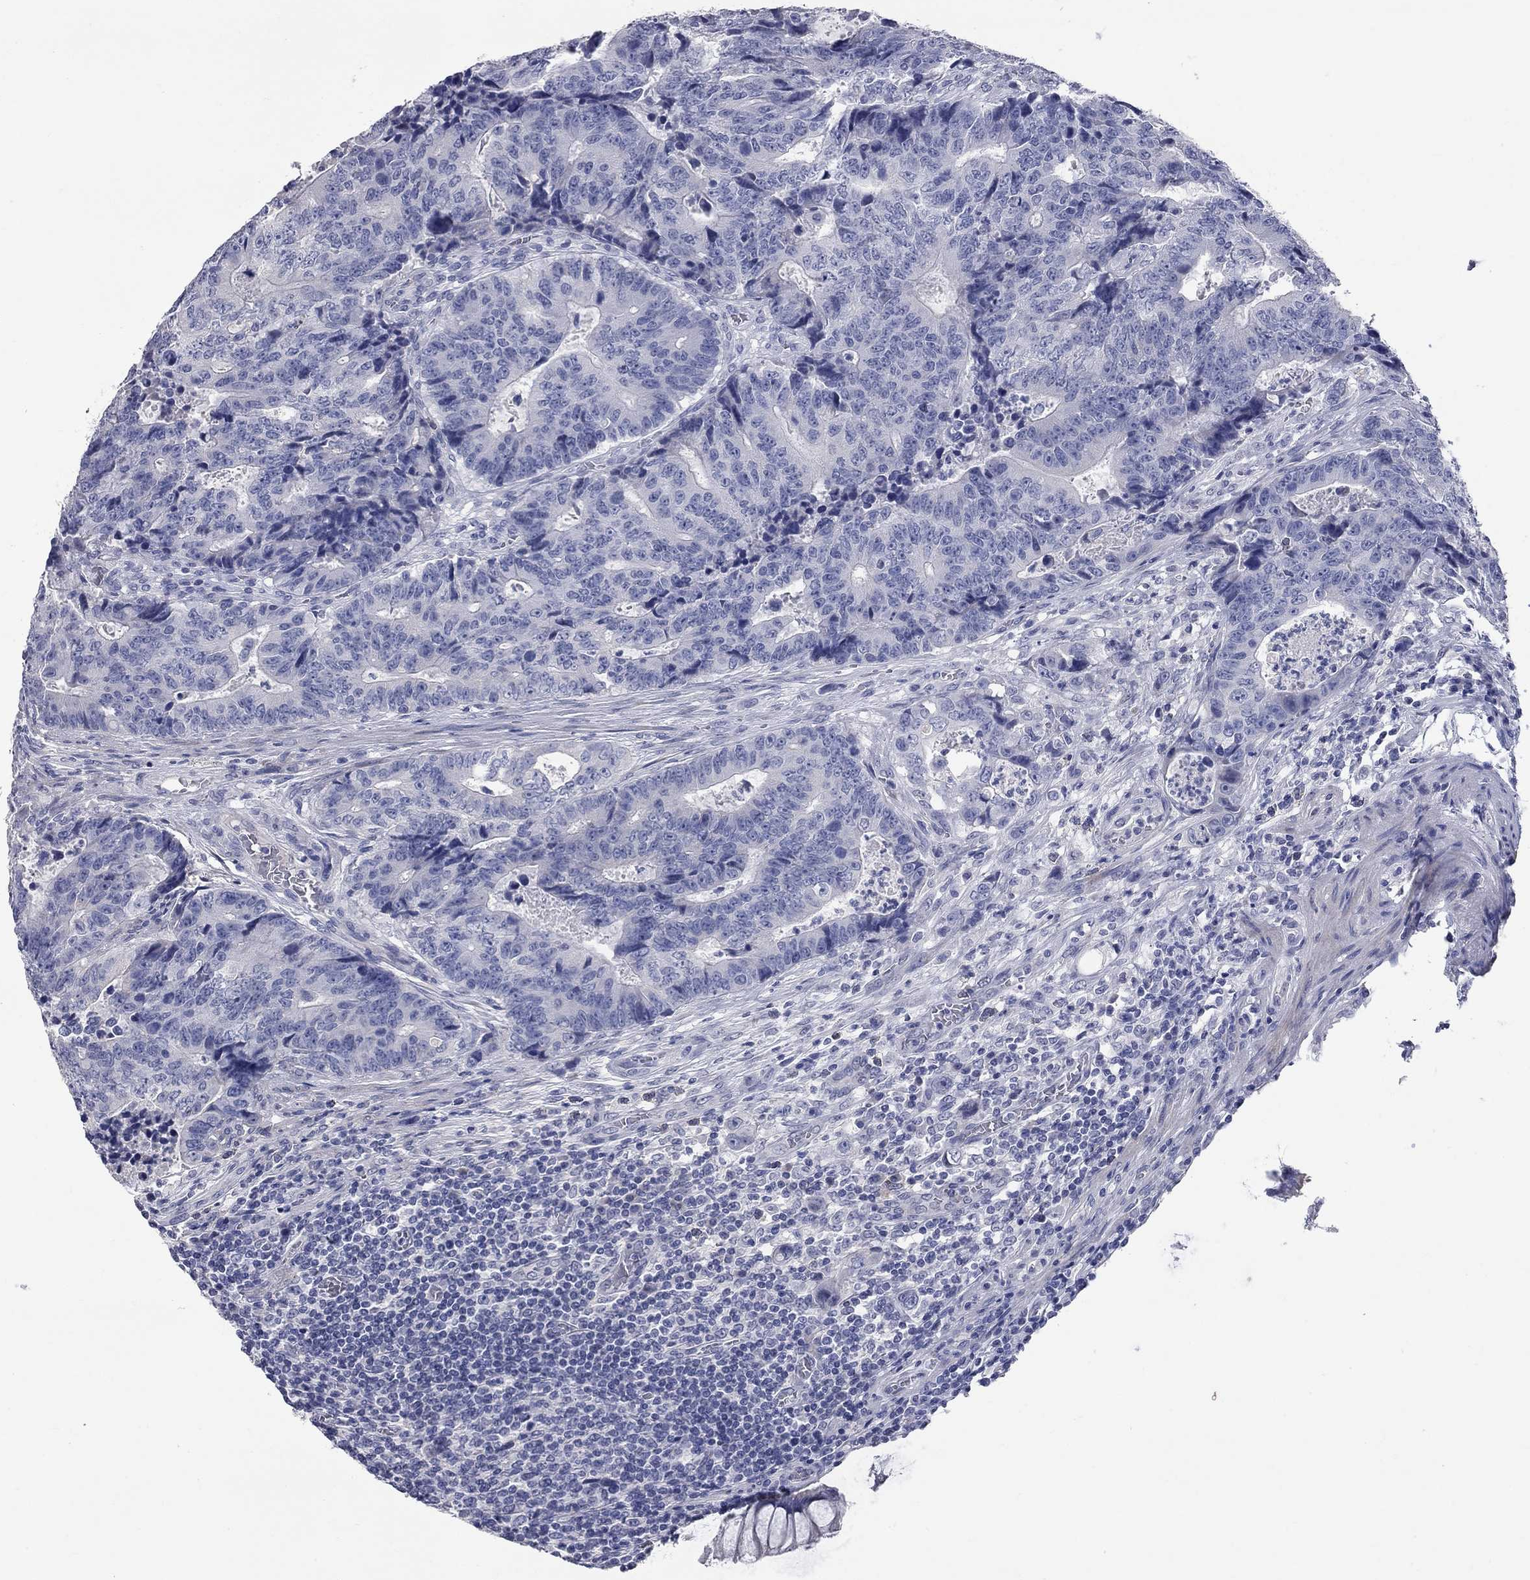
{"staining": {"intensity": "negative", "quantity": "none", "location": "none"}, "tissue": "colorectal cancer", "cell_type": "Tumor cells", "image_type": "cancer", "snomed": [{"axis": "morphology", "description": "Adenocarcinoma, NOS"}, {"axis": "topography", "description": "Colon"}], "caption": "A high-resolution photomicrograph shows immunohistochemistry (IHC) staining of adenocarcinoma (colorectal), which demonstrates no significant expression in tumor cells.", "gene": "SYT12", "patient": {"sex": "female", "age": 48}}